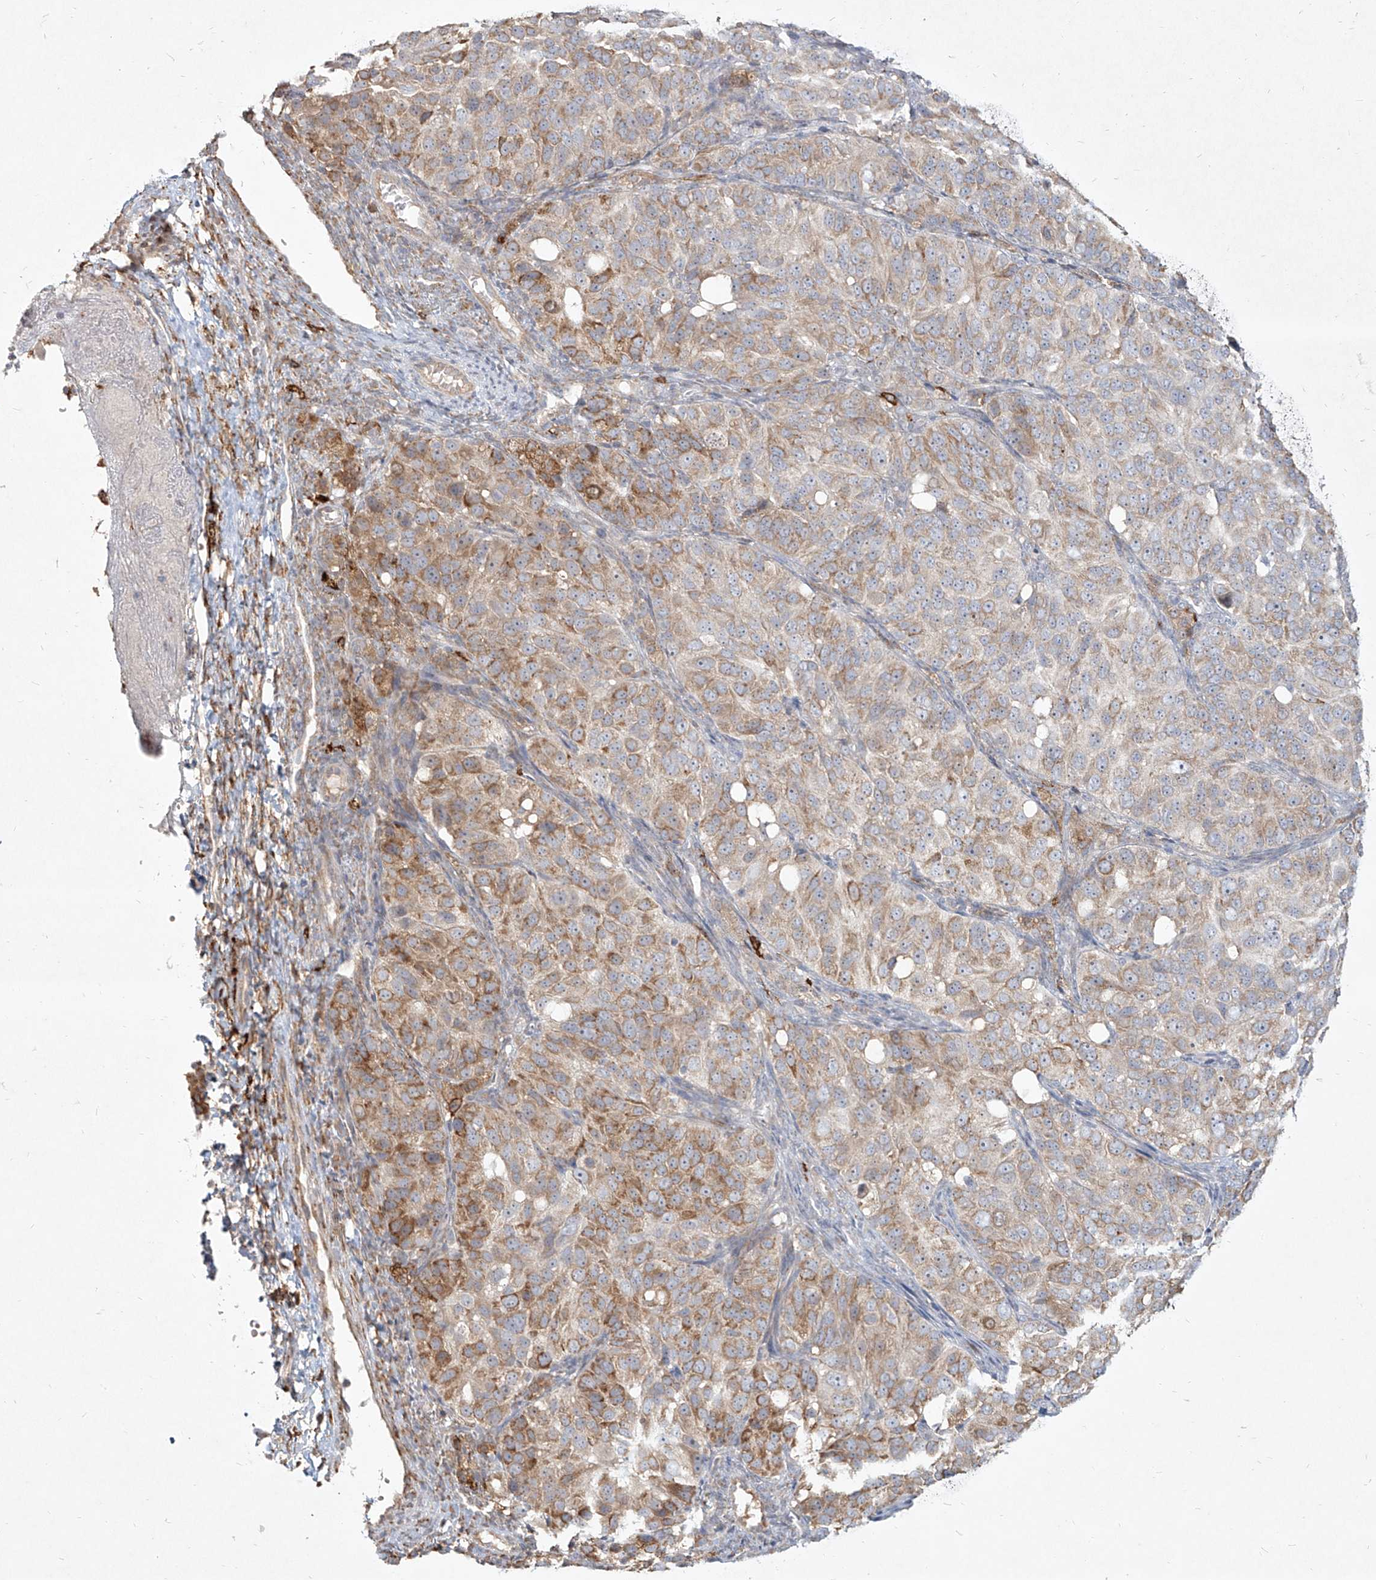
{"staining": {"intensity": "moderate", "quantity": "<25%", "location": "cytoplasmic/membranous"}, "tissue": "ovarian cancer", "cell_type": "Tumor cells", "image_type": "cancer", "snomed": [{"axis": "morphology", "description": "Carcinoma, endometroid"}, {"axis": "topography", "description": "Ovary"}], "caption": "Immunohistochemistry of human ovarian cancer reveals low levels of moderate cytoplasmic/membranous positivity in about <25% of tumor cells.", "gene": "CD209", "patient": {"sex": "female", "age": 51}}